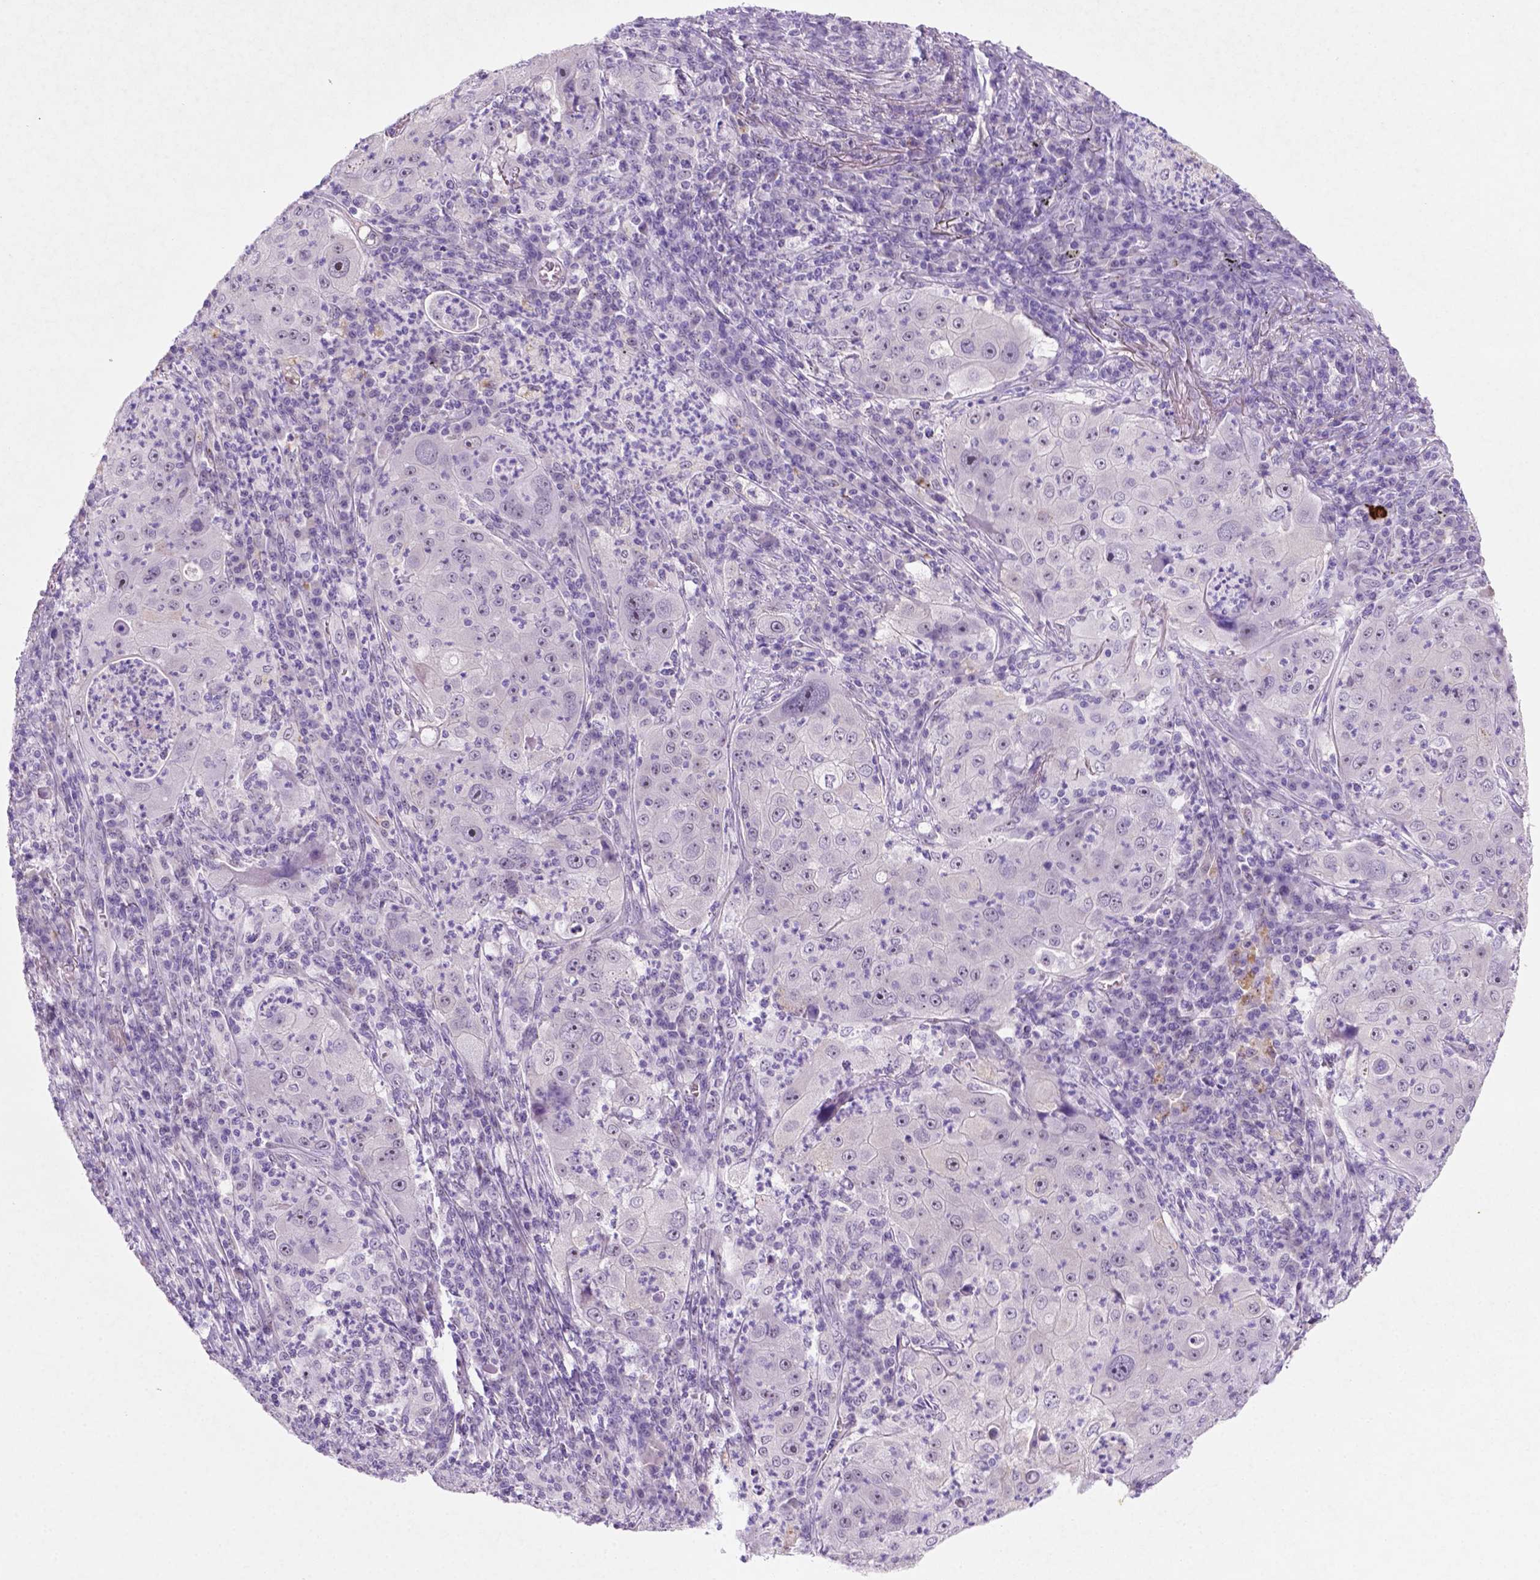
{"staining": {"intensity": "negative", "quantity": "none", "location": "none"}, "tissue": "lung cancer", "cell_type": "Tumor cells", "image_type": "cancer", "snomed": [{"axis": "morphology", "description": "Squamous cell carcinoma, NOS"}, {"axis": "topography", "description": "Lung"}], "caption": "High magnification brightfield microscopy of lung cancer stained with DAB (brown) and counterstained with hematoxylin (blue): tumor cells show no significant positivity. (DAB (3,3'-diaminobenzidine) immunohistochemistry (IHC) visualized using brightfield microscopy, high magnification).", "gene": "C18orf21", "patient": {"sex": "female", "age": 59}}